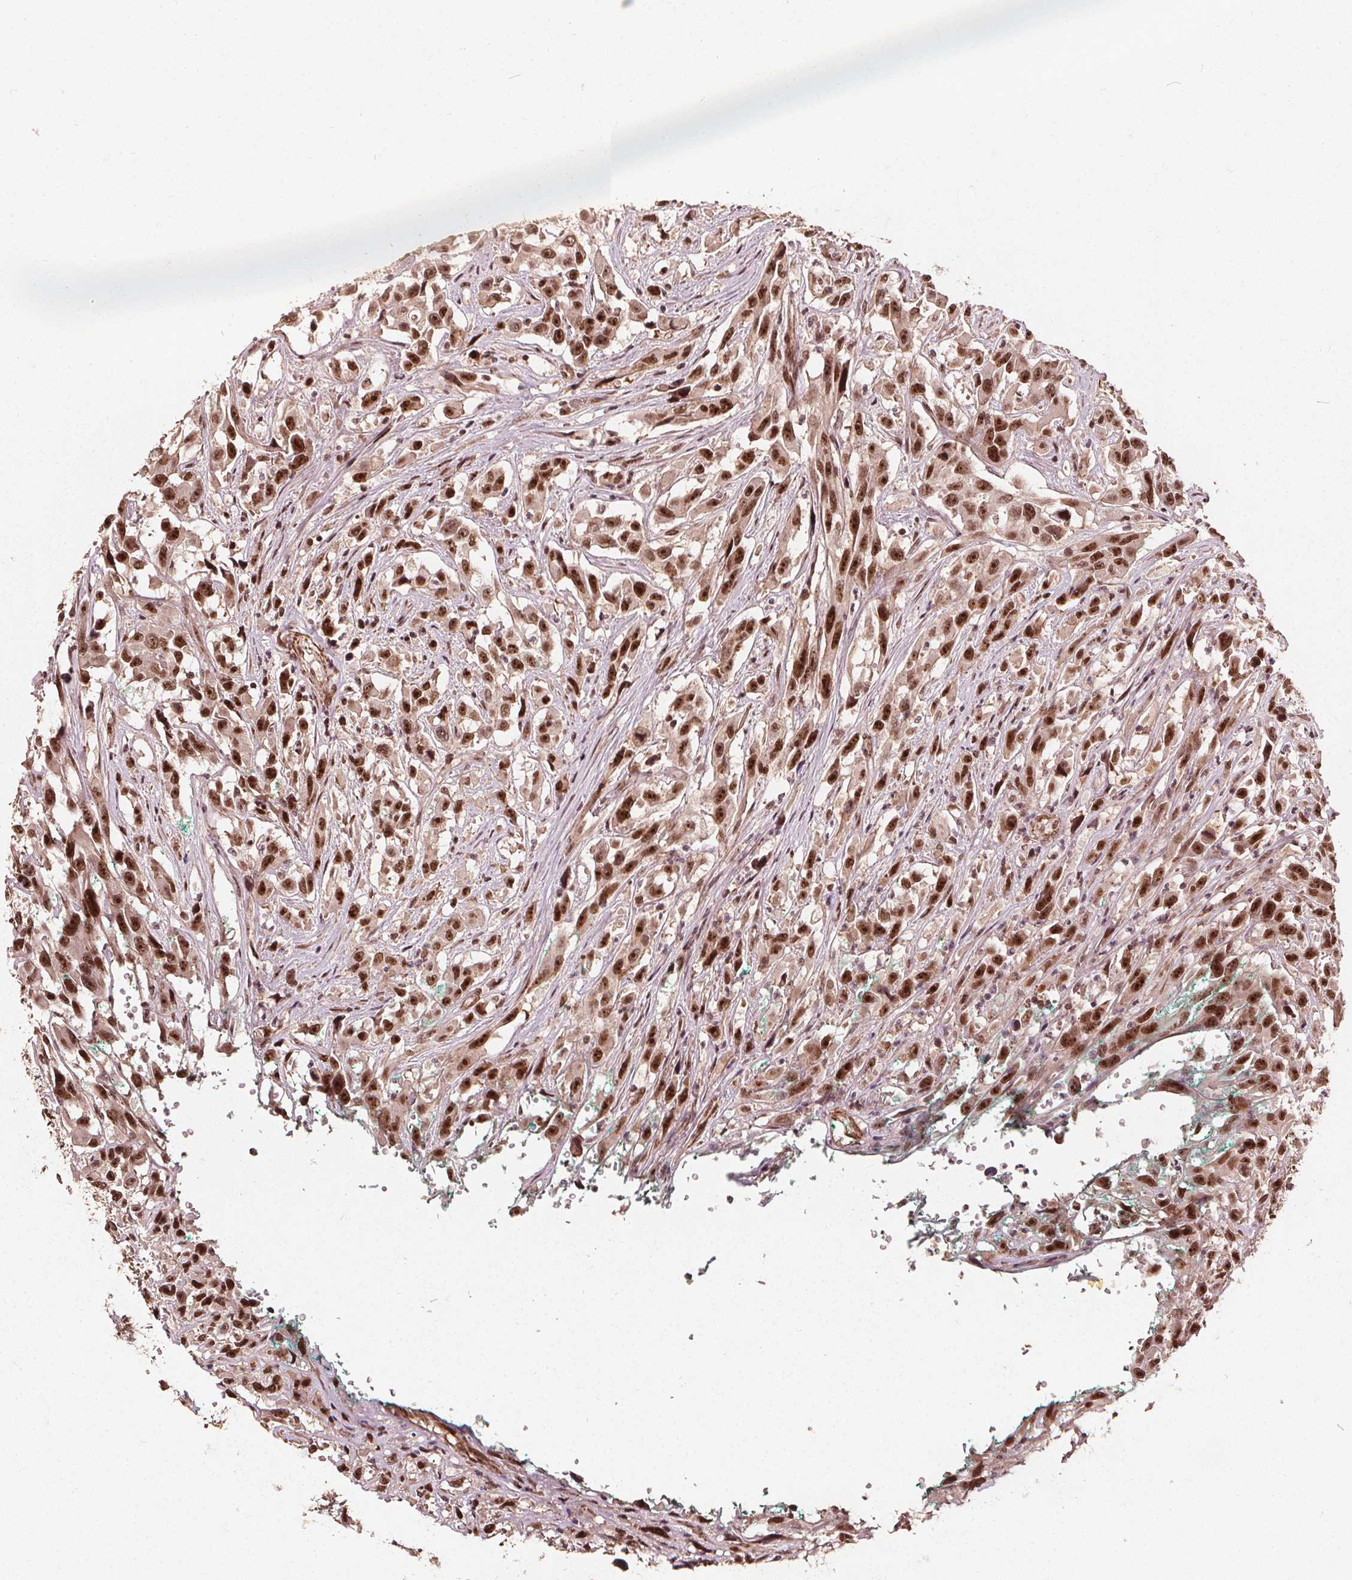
{"staining": {"intensity": "strong", "quantity": ">75%", "location": "nuclear"}, "tissue": "urothelial cancer", "cell_type": "Tumor cells", "image_type": "cancer", "snomed": [{"axis": "morphology", "description": "Urothelial carcinoma, High grade"}, {"axis": "topography", "description": "Urinary bladder"}], "caption": "Immunohistochemistry (IHC) staining of urothelial cancer, which demonstrates high levels of strong nuclear positivity in approximately >75% of tumor cells indicating strong nuclear protein staining. The staining was performed using DAB (3,3'-diaminobenzidine) (brown) for protein detection and nuclei were counterstained in hematoxylin (blue).", "gene": "EXOSC9", "patient": {"sex": "male", "age": 53}}